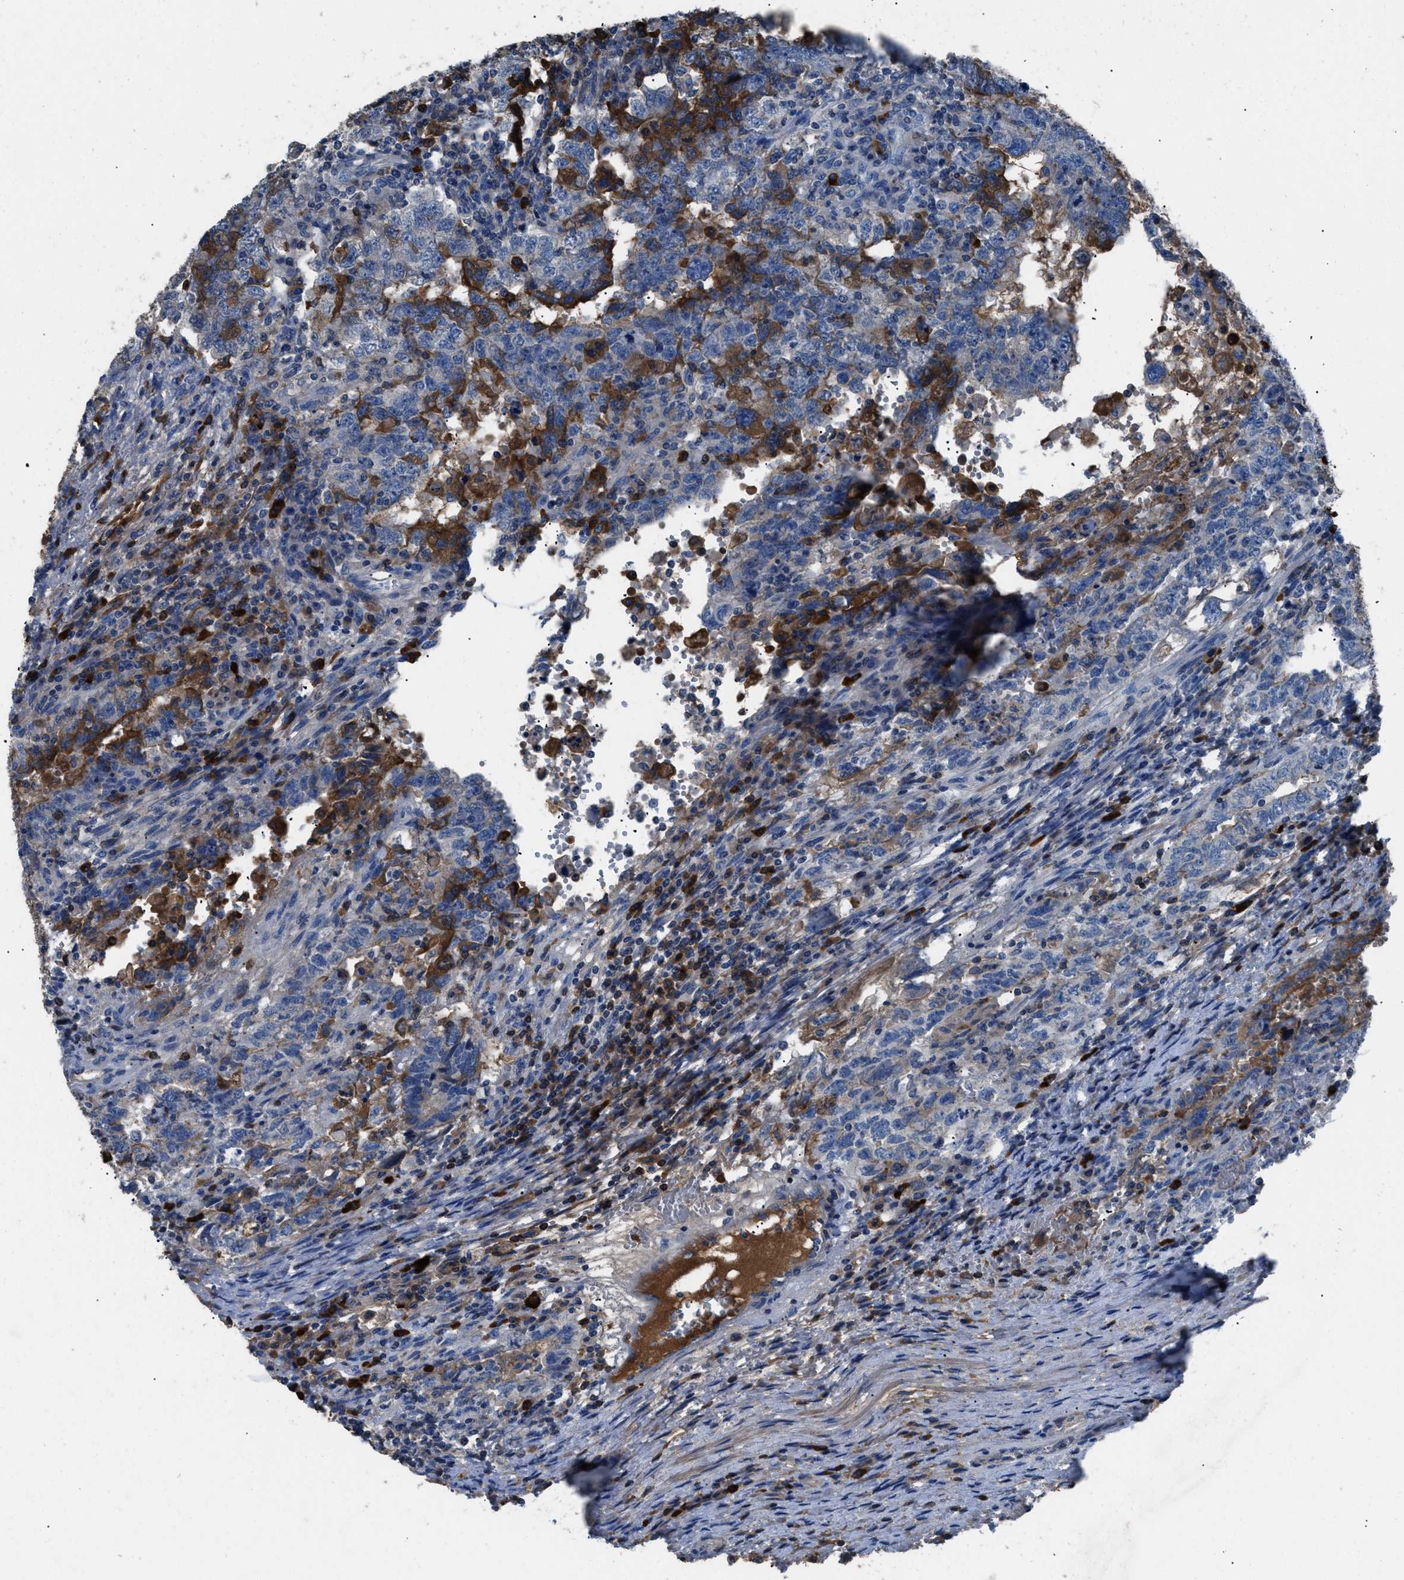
{"staining": {"intensity": "strong", "quantity": "<25%", "location": "cytoplasmic/membranous"}, "tissue": "testis cancer", "cell_type": "Tumor cells", "image_type": "cancer", "snomed": [{"axis": "morphology", "description": "Carcinoma, Embryonal, NOS"}, {"axis": "topography", "description": "Testis"}], "caption": "The histopathology image displays a brown stain indicating the presence of a protein in the cytoplasmic/membranous of tumor cells in testis embryonal carcinoma. (Brightfield microscopy of DAB IHC at high magnification).", "gene": "SGCZ", "patient": {"sex": "male", "age": 26}}